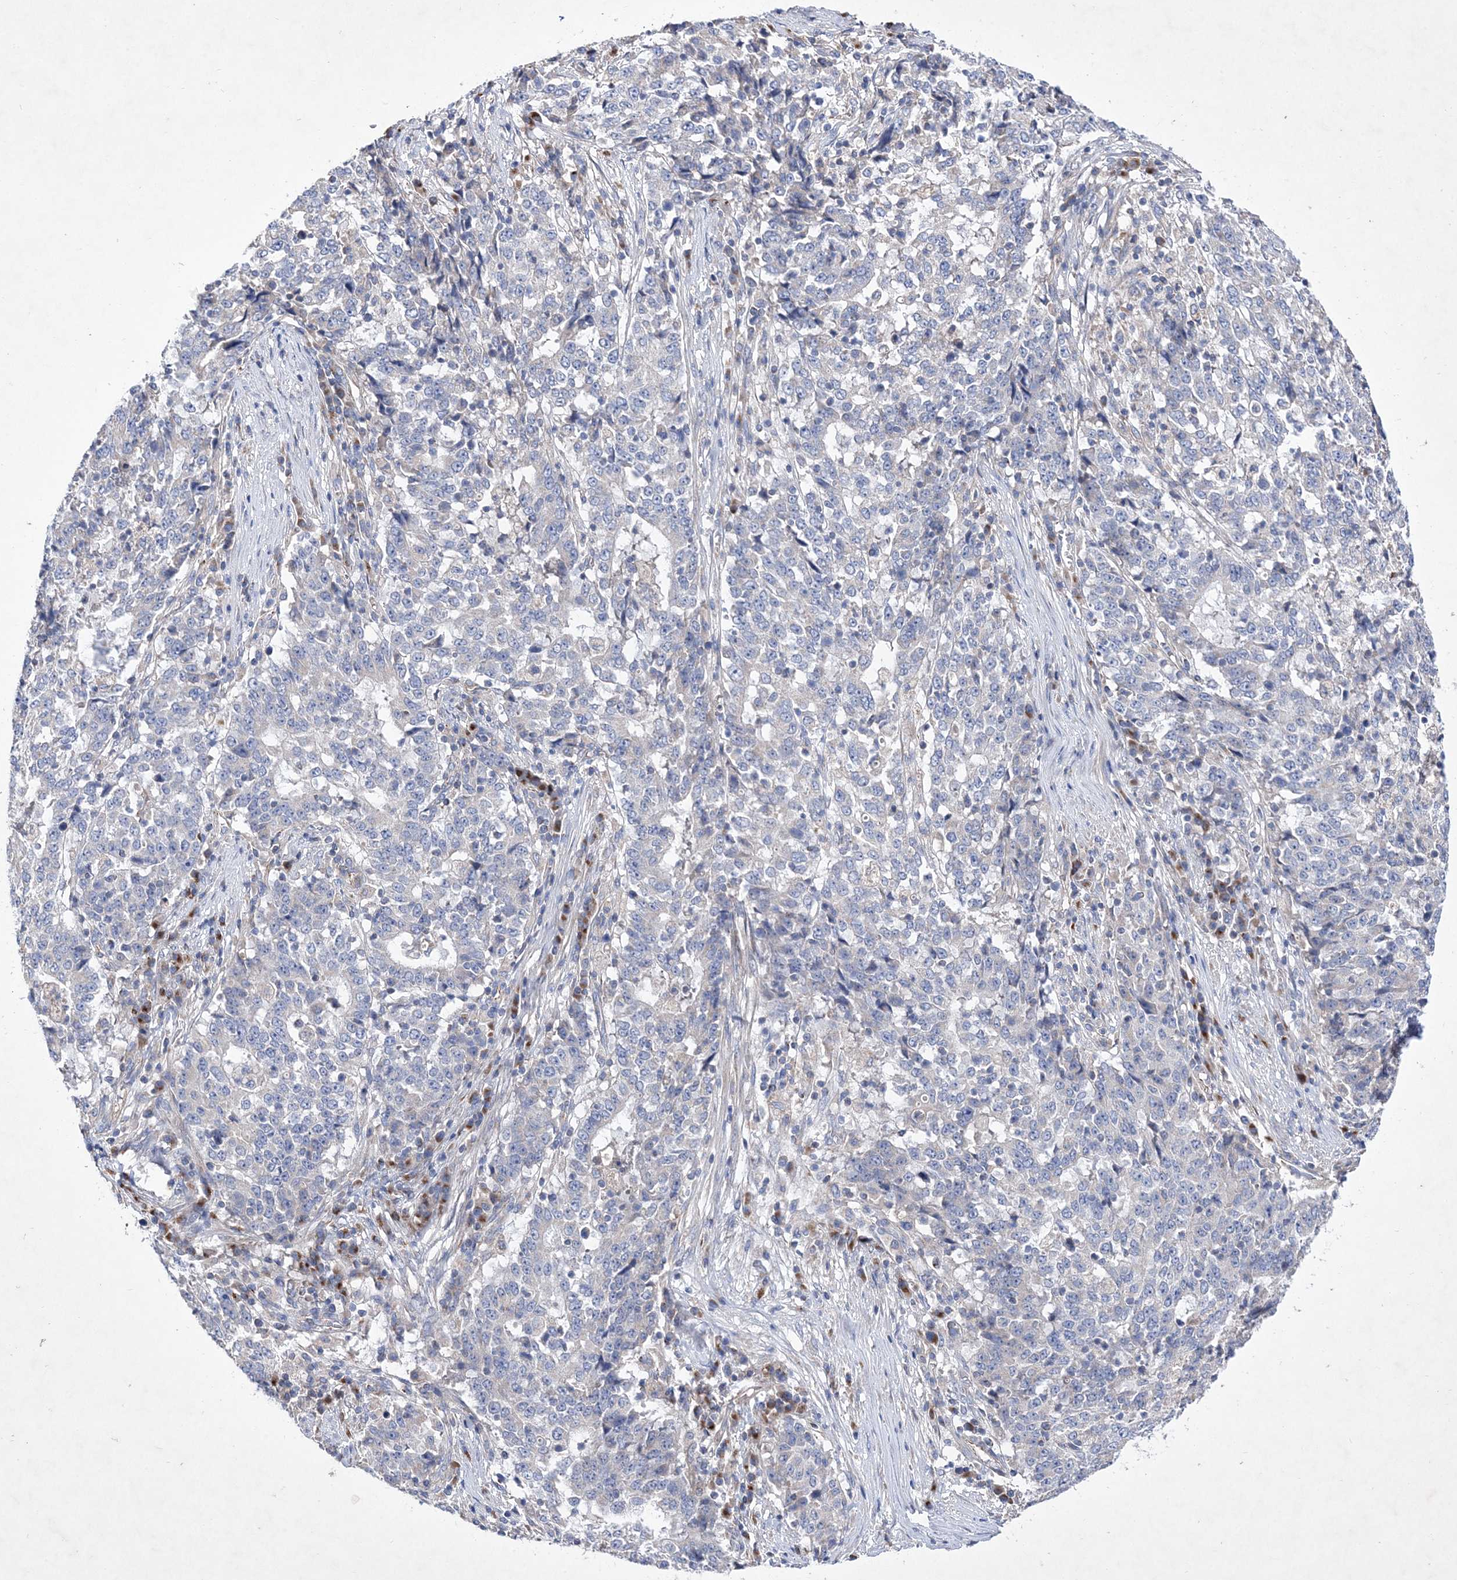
{"staining": {"intensity": "negative", "quantity": "none", "location": "none"}, "tissue": "stomach cancer", "cell_type": "Tumor cells", "image_type": "cancer", "snomed": [{"axis": "morphology", "description": "Adenocarcinoma, NOS"}, {"axis": "topography", "description": "Stomach"}], "caption": "An immunohistochemistry (IHC) micrograph of stomach adenocarcinoma is shown. There is no staining in tumor cells of stomach adenocarcinoma.", "gene": "METTL8", "patient": {"sex": "male", "age": 59}}